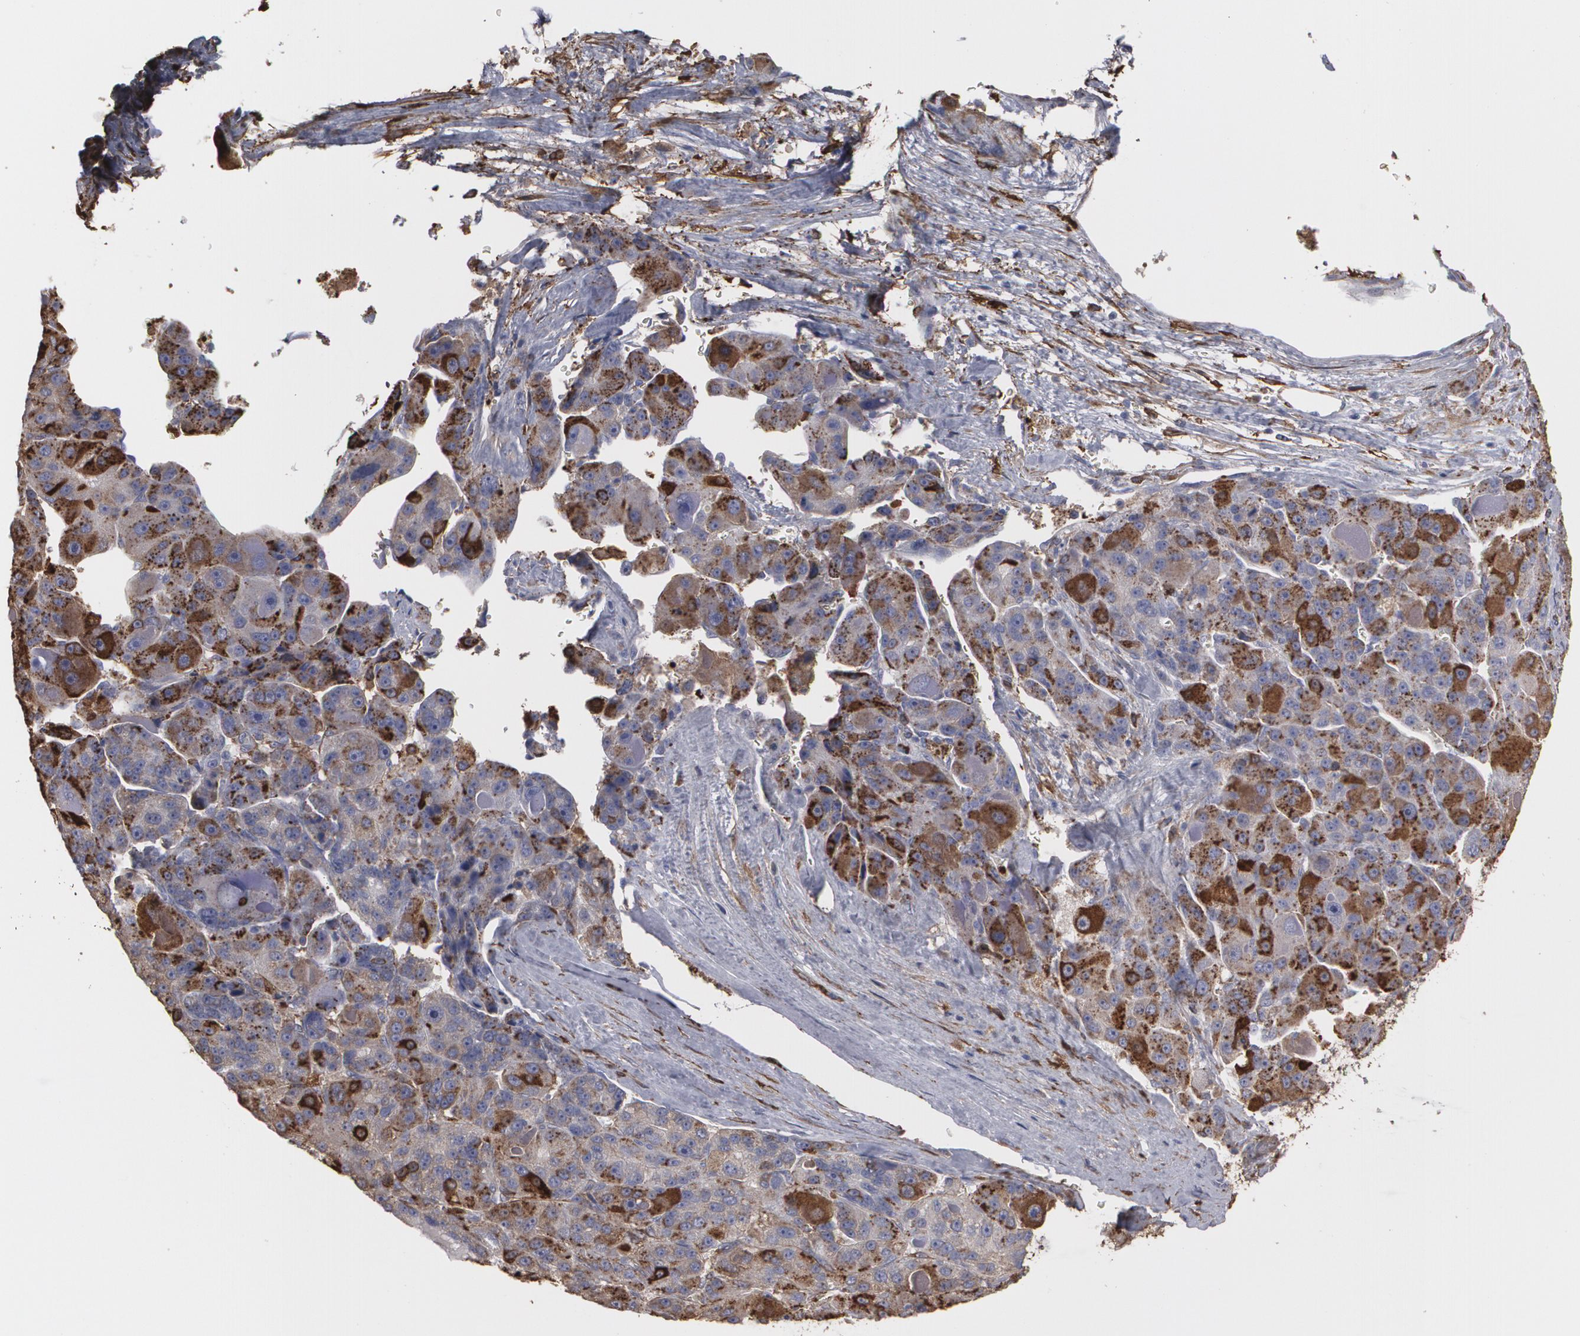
{"staining": {"intensity": "strong", "quantity": ">75%", "location": "cytoplasmic/membranous"}, "tissue": "liver cancer", "cell_type": "Tumor cells", "image_type": "cancer", "snomed": [{"axis": "morphology", "description": "Carcinoma, Hepatocellular, NOS"}, {"axis": "topography", "description": "Liver"}], "caption": "Strong cytoplasmic/membranous positivity for a protein is seen in about >75% of tumor cells of hepatocellular carcinoma (liver) using IHC.", "gene": "ODC1", "patient": {"sex": "male", "age": 76}}